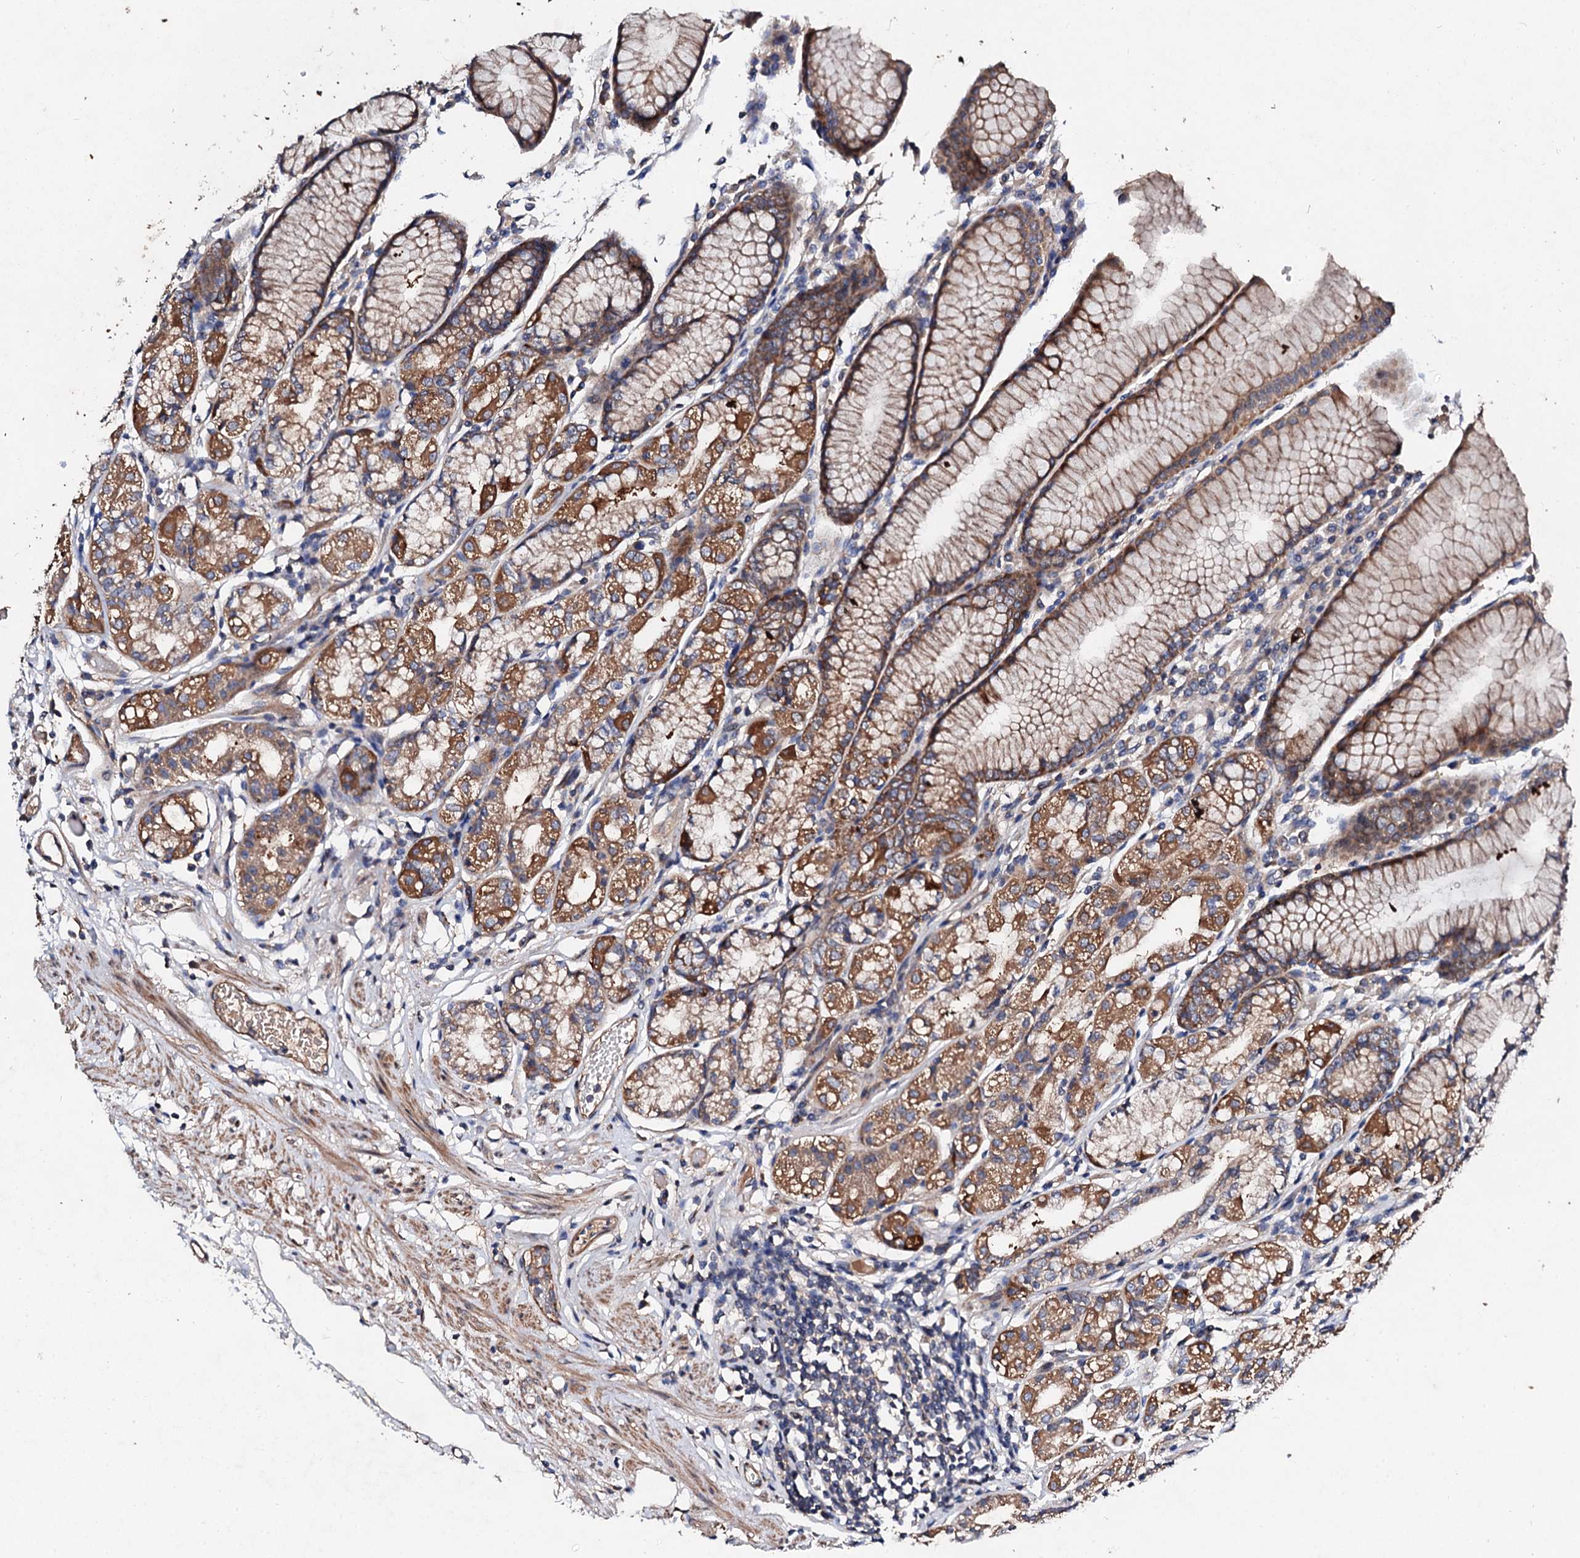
{"staining": {"intensity": "moderate", "quantity": ">75%", "location": "cytoplasmic/membranous"}, "tissue": "stomach", "cell_type": "Glandular cells", "image_type": "normal", "snomed": [{"axis": "morphology", "description": "Normal tissue, NOS"}, {"axis": "topography", "description": "Stomach"}], "caption": "Immunohistochemical staining of unremarkable stomach shows medium levels of moderate cytoplasmic/membranous staining in about >75% of glandular cells.", "gene": "FIBIN", "patient": {"sex": "female", "age": 57}}